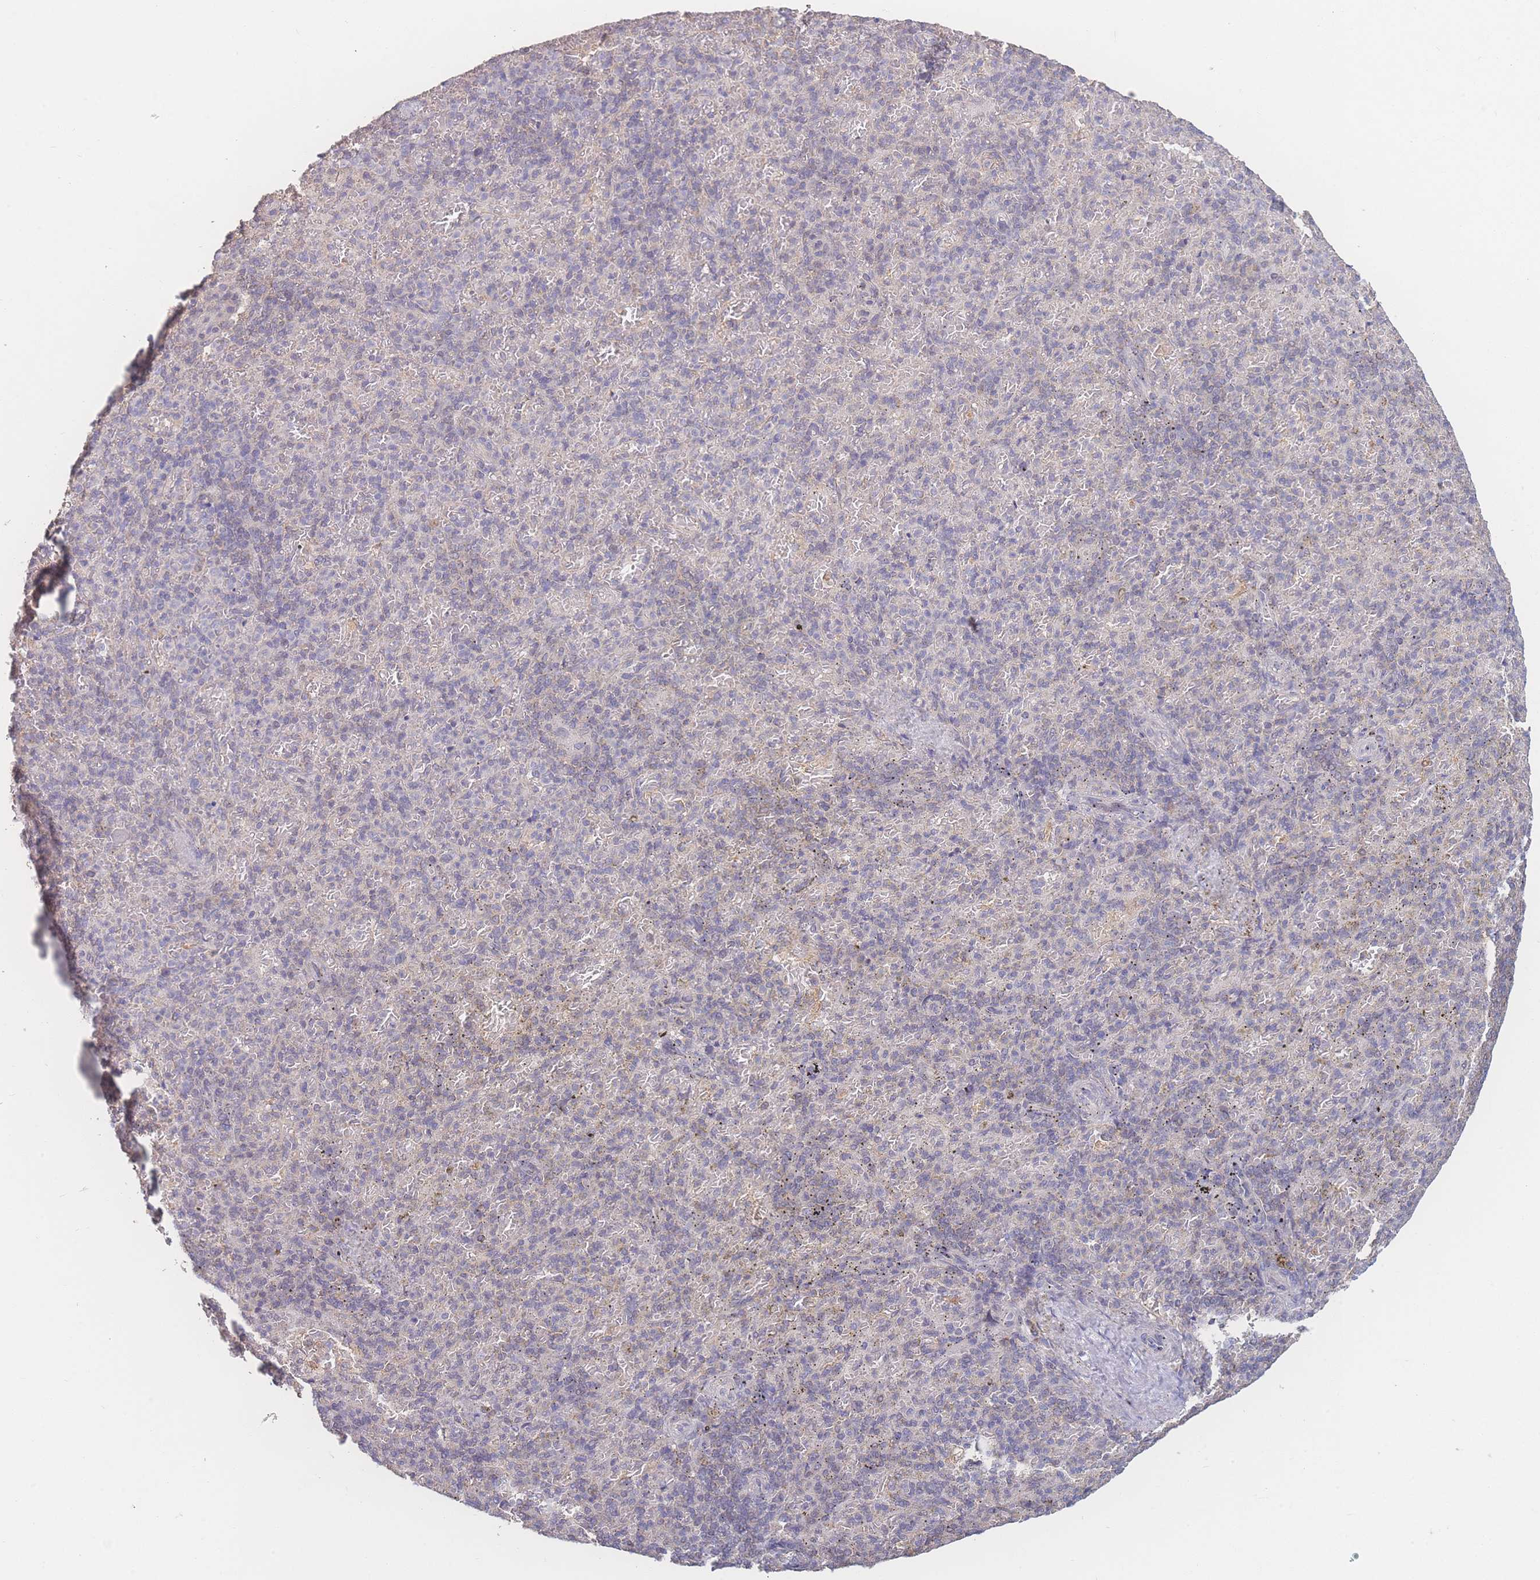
{"staining": {"intensity": "negative", "quantity": "none", "location": "none"}, "tissue": "spleen", "cell_type": "Cells in red pulp", "image_type": "normal", "snomed": [{"axis": "morphology", "description": "Normal tissue, NOS"}, {"axis": "topography", "description": "Spleen"}], "caption": "Normal spleen was stained to show a protein in brown. There is no significant positivity in cells in red pulp. Brightfield microscopy of immunohistochemistry (IHC) stained with DAB (brown) and hematoxylin (blue), captured at high magnification.", "gene": "GIPR", "patient": {"sex": "female", "age": 74}}